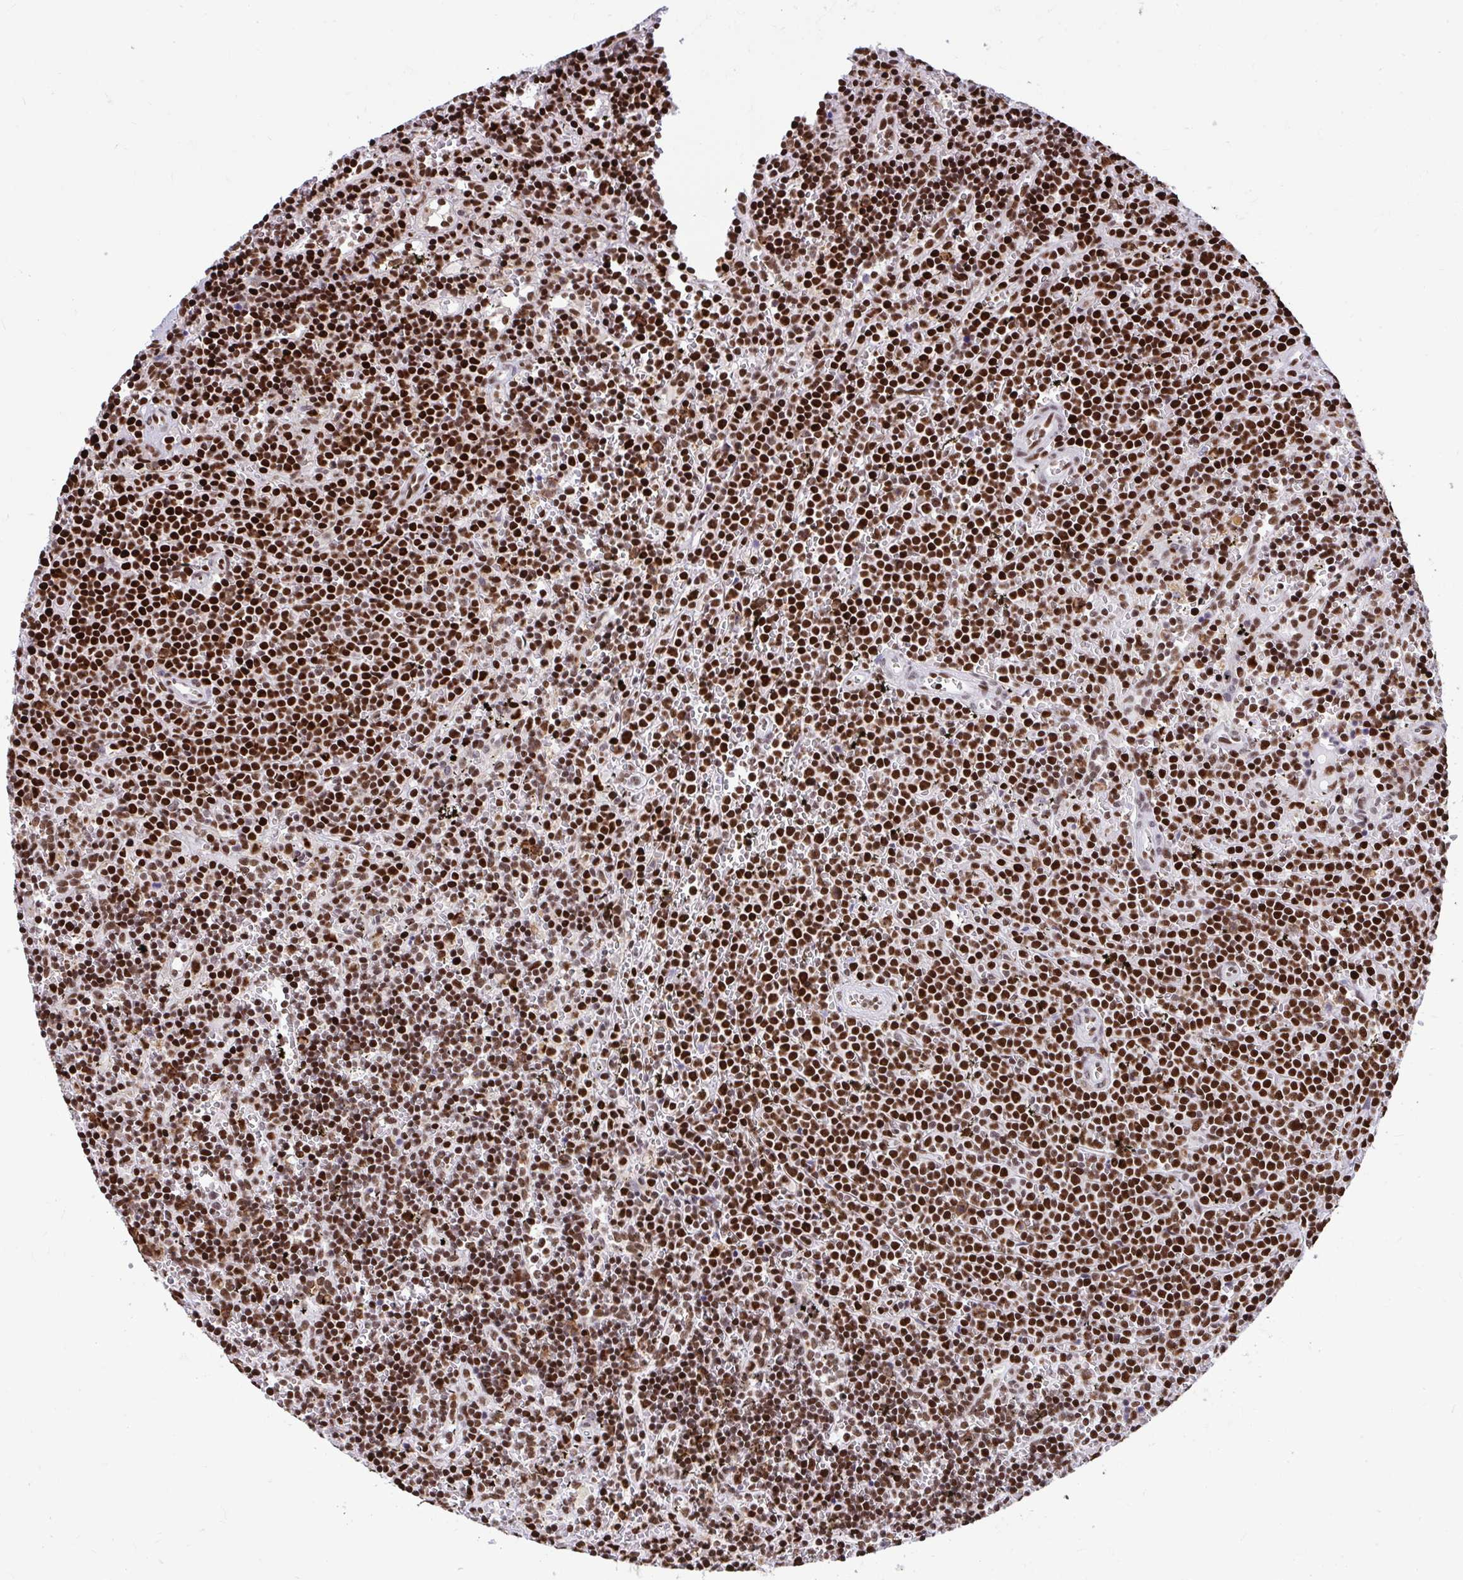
{"staining": {"intensity": "strong", "quantity": ">75%", "location": "nuclear"}, "tissue": "lymphoma", "cell_type": "Tumor cells", "image_type": "cancer", "snomed": [{"axis": "morphology", "description": "Malignant lymphoma, non-Hodgkin's type, Low grade"}, {"axis": "topography", "description": "Spleen"}], "caption": "A high amount of strong nuclear positivity is present in about >75% of tumor cells in low-grade malignant lymphoma, non-Hodgkin's type tissue.", "gene": "SLC35C2", "patient": {"sex": "male", "age": 60}}